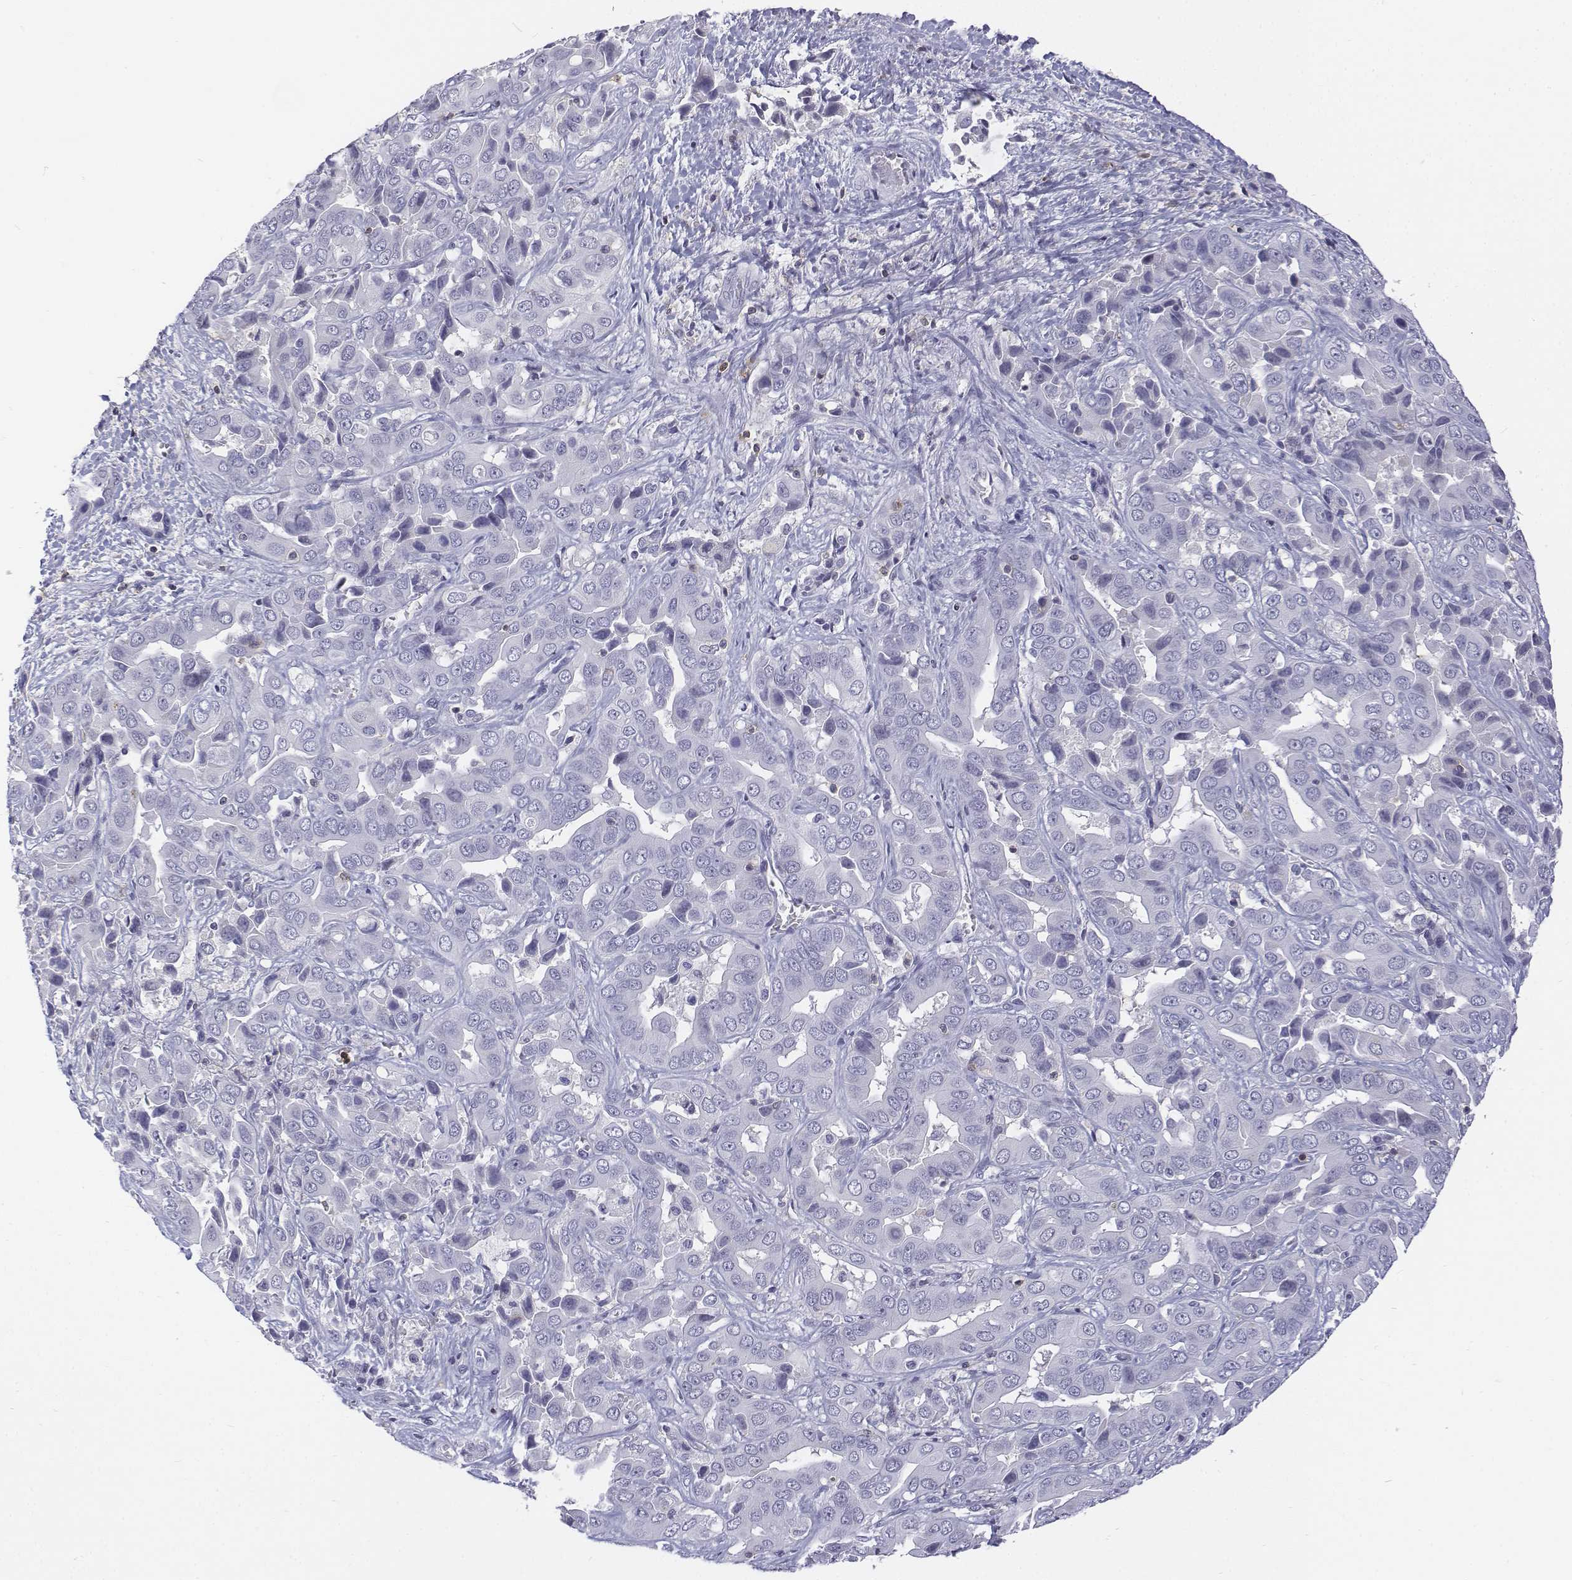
{"staining": {"intensity": "negative", "quantity": "none", "location": "none"}, "tissue": "liver cancer", "cell_type": "Tumor cells", "image_type": "cancer", "snomed": [{"axis": "morphology", "description": "Cholangiocarcinoma"}, {"axis": "topography", "description": "Liver"}], "caption": "Tumor cells are negative for brown protein staining in liver cancer (cholangiocarcinoma).", "gene": "CD3E", "patient": {"sex": "female", "age": 52}}